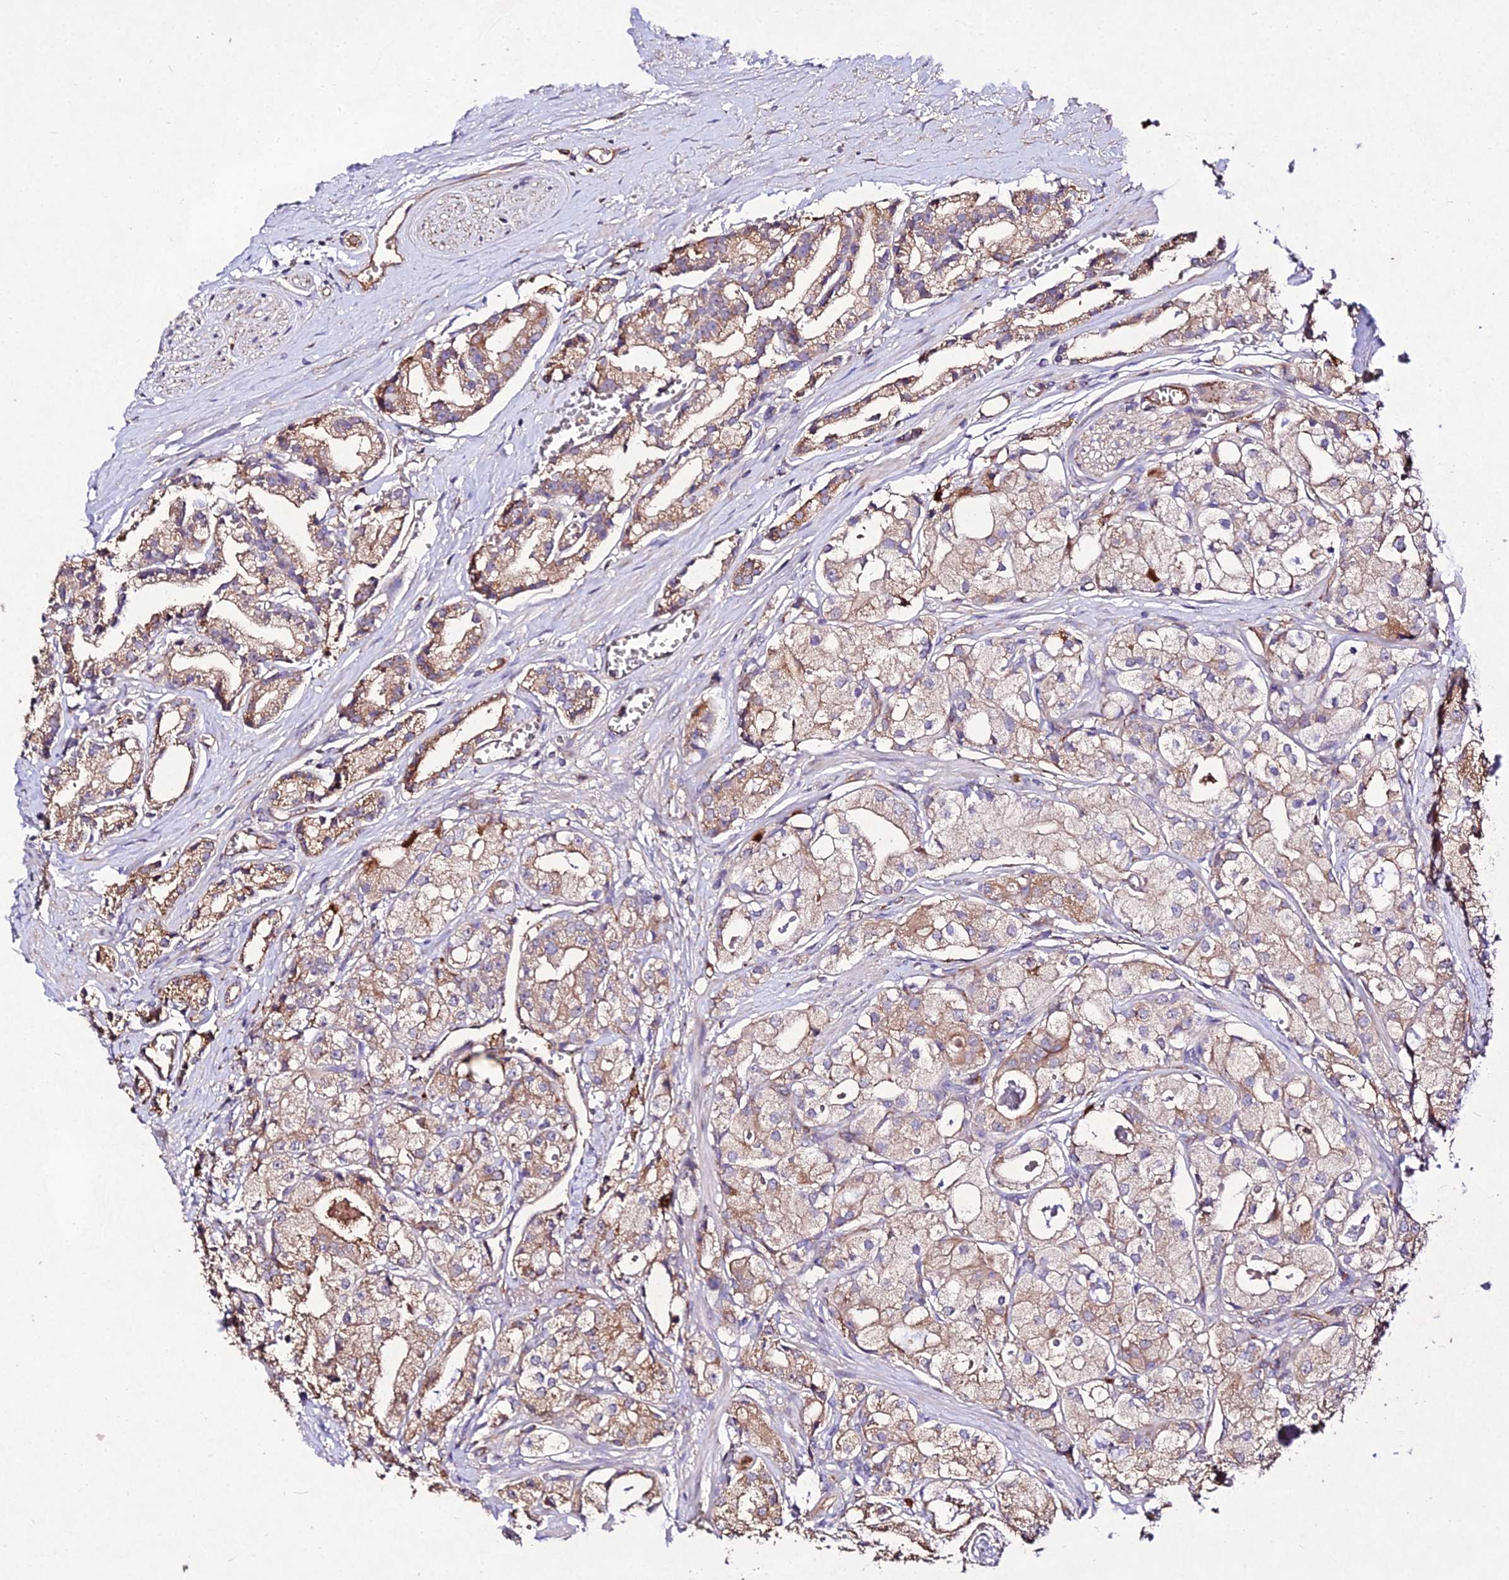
{"staining": {"intensity": "moderate", "quantity": ">75%", "location": "cytoplasmic/membranous"}, "tissue": "prostate cancer", "cell_type": "Tumor cells", "image_type": "cancer", "snomed": [{"axis": "morphology", "description": "Adenocarcinoma, High grade"}, {"axis": "topography", "description": "Prostate"}], "caption": "IHC of human adenocarcinoma (high-grade) (prostate) reveals medium levels of moderate cytoplasmic/membranous staining in approximately >75% of tumor cells.", "gene": "AP3M2", "patient": {"sex": "male", "age": 71}}